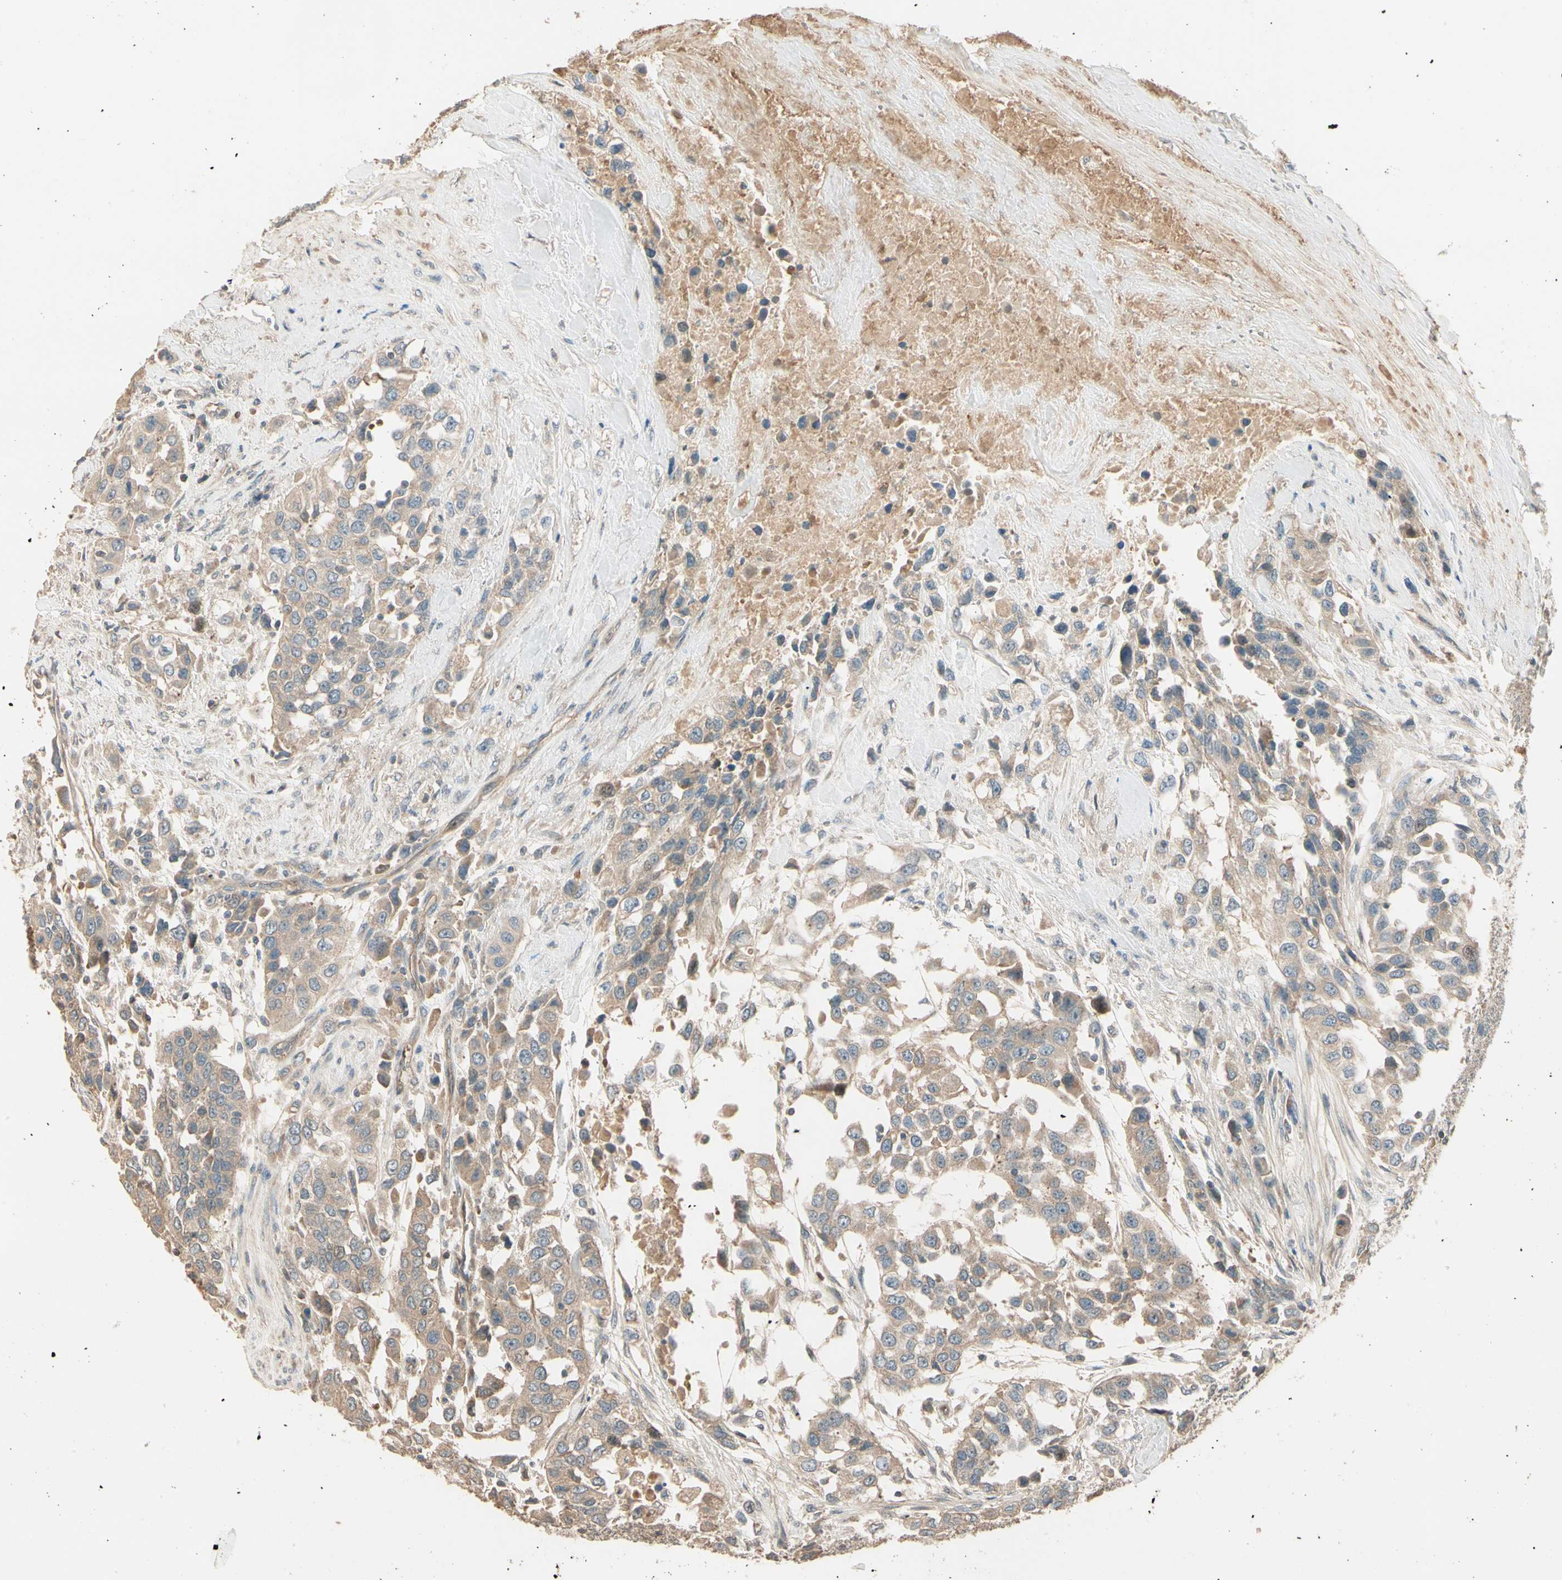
{"staining": {"intensity": "weak", "quantity": ">75%", "location": "cytoplasmic/membranous"}, "tissue": "urothelial cancer", "cell_type": "Tumor cells", "image_type": "cancer", "snomed": [{"axis": "morphology", "description": "Urothelial carcinoma, High grade"}, {"axis": "topography", "description": "Urinary bladder"}], "caption": "This is an image of immunohistochemistry (IHC) staining of urothelial cancer, which shows weak staining in the cytoplasmic/membranous of tumor cells.", "gene": "TNFRSF21", "patient": {"sex": "female", "age": 80}}